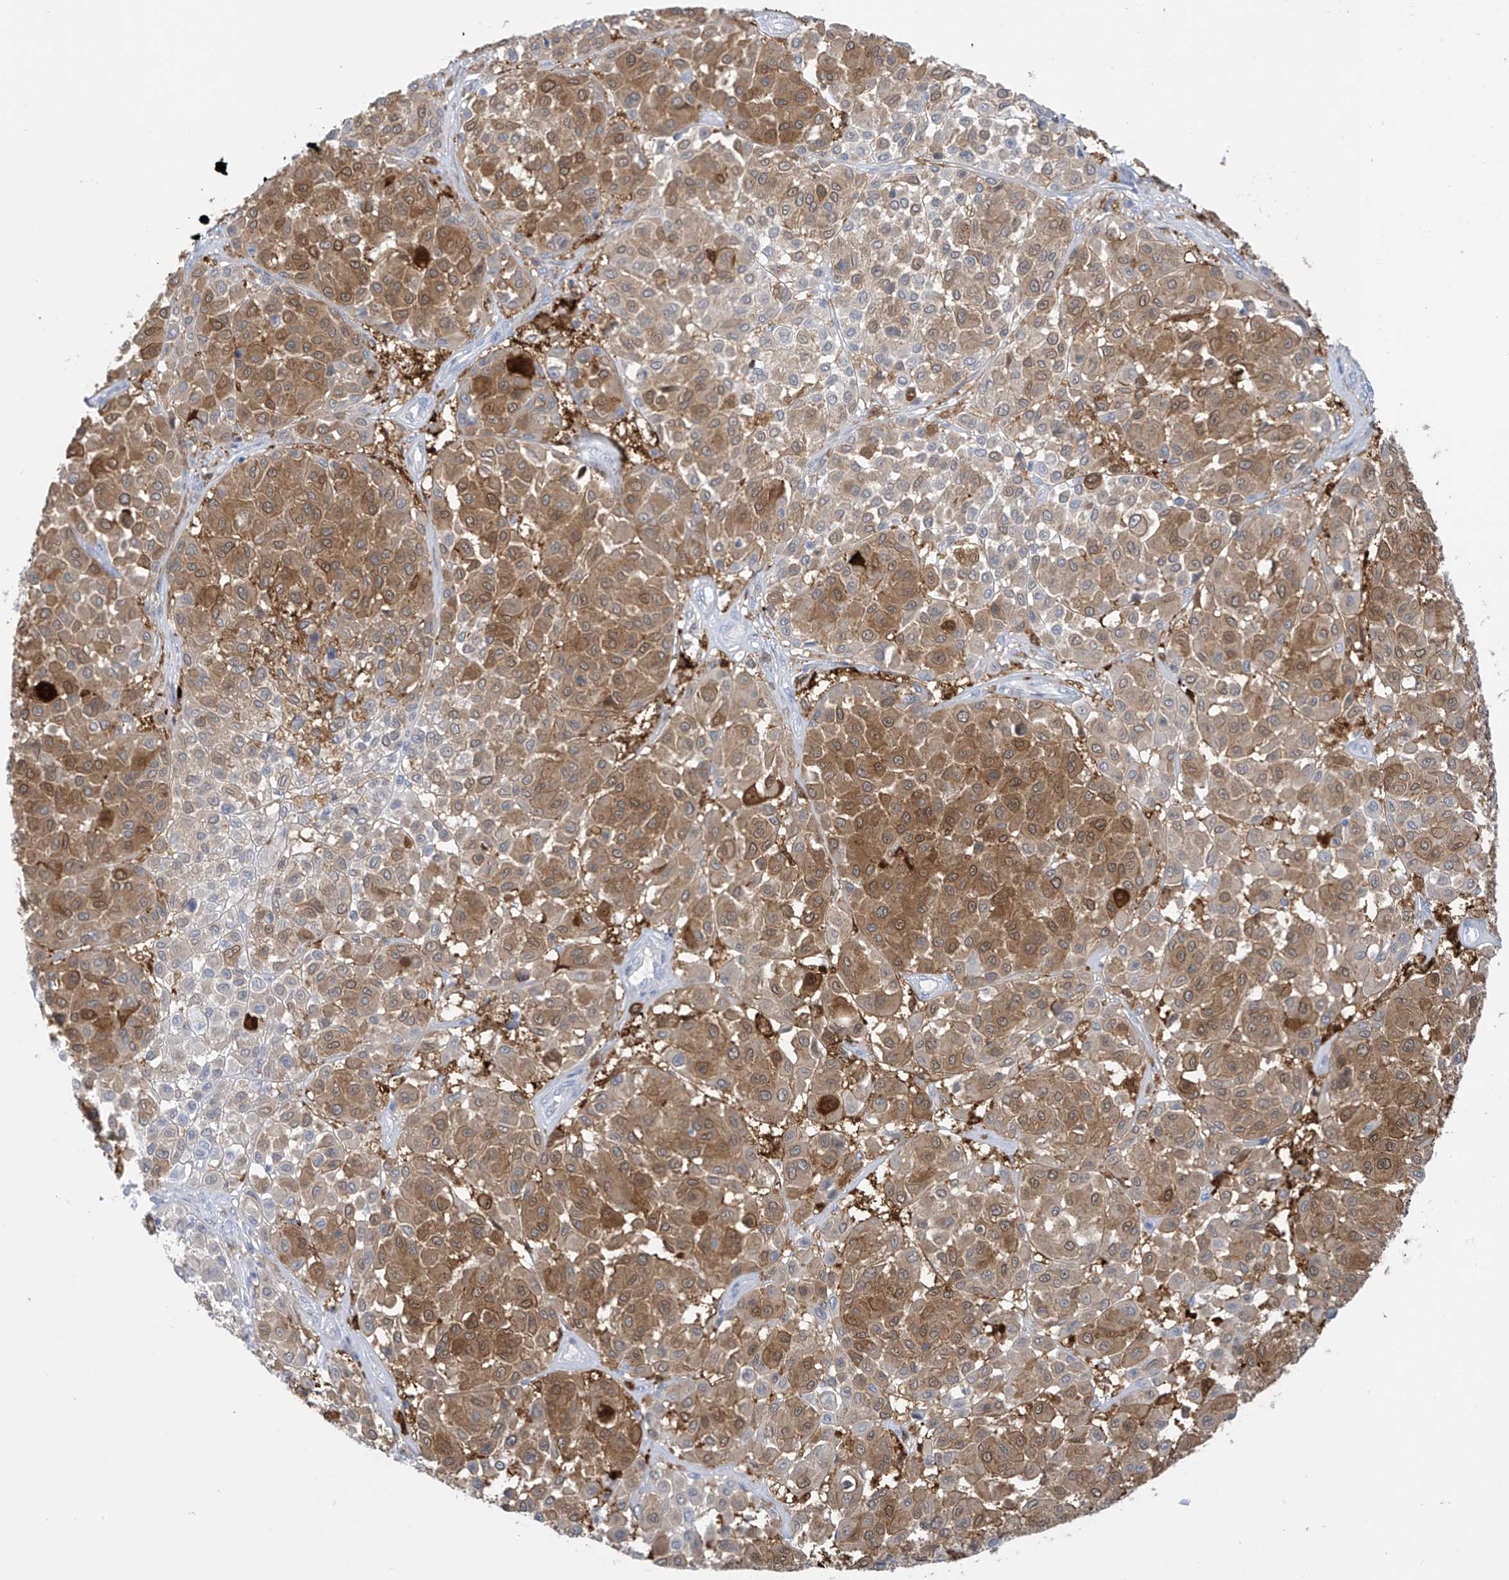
{"staining": {"intensity": "moderate", "quantity": "25%-75%", "location": "cytoplasmic/membranous"}, "tissue": "melanoma", "cell_type": "Tumor cells", "image_type": "cancer", "snomed": [{"axis": "morphology", "description": "Malignant melanoma, Metastatic site"}, {"axis": "topography", "description": "Soft tissue"}], "caption": "Immunohistochemistry image of neoplastic tissue: human malignant melanoma (metastatic site) stained using immunohistochemistry shows medium levels of moderate protein expression localized specifically in the cytoplasmic/membranous of tumor cells, appearing as a cytoplasmic/membranous brown color.", "gene": "TRMT2B", "patient": {"sex": "male", "age": 41}}